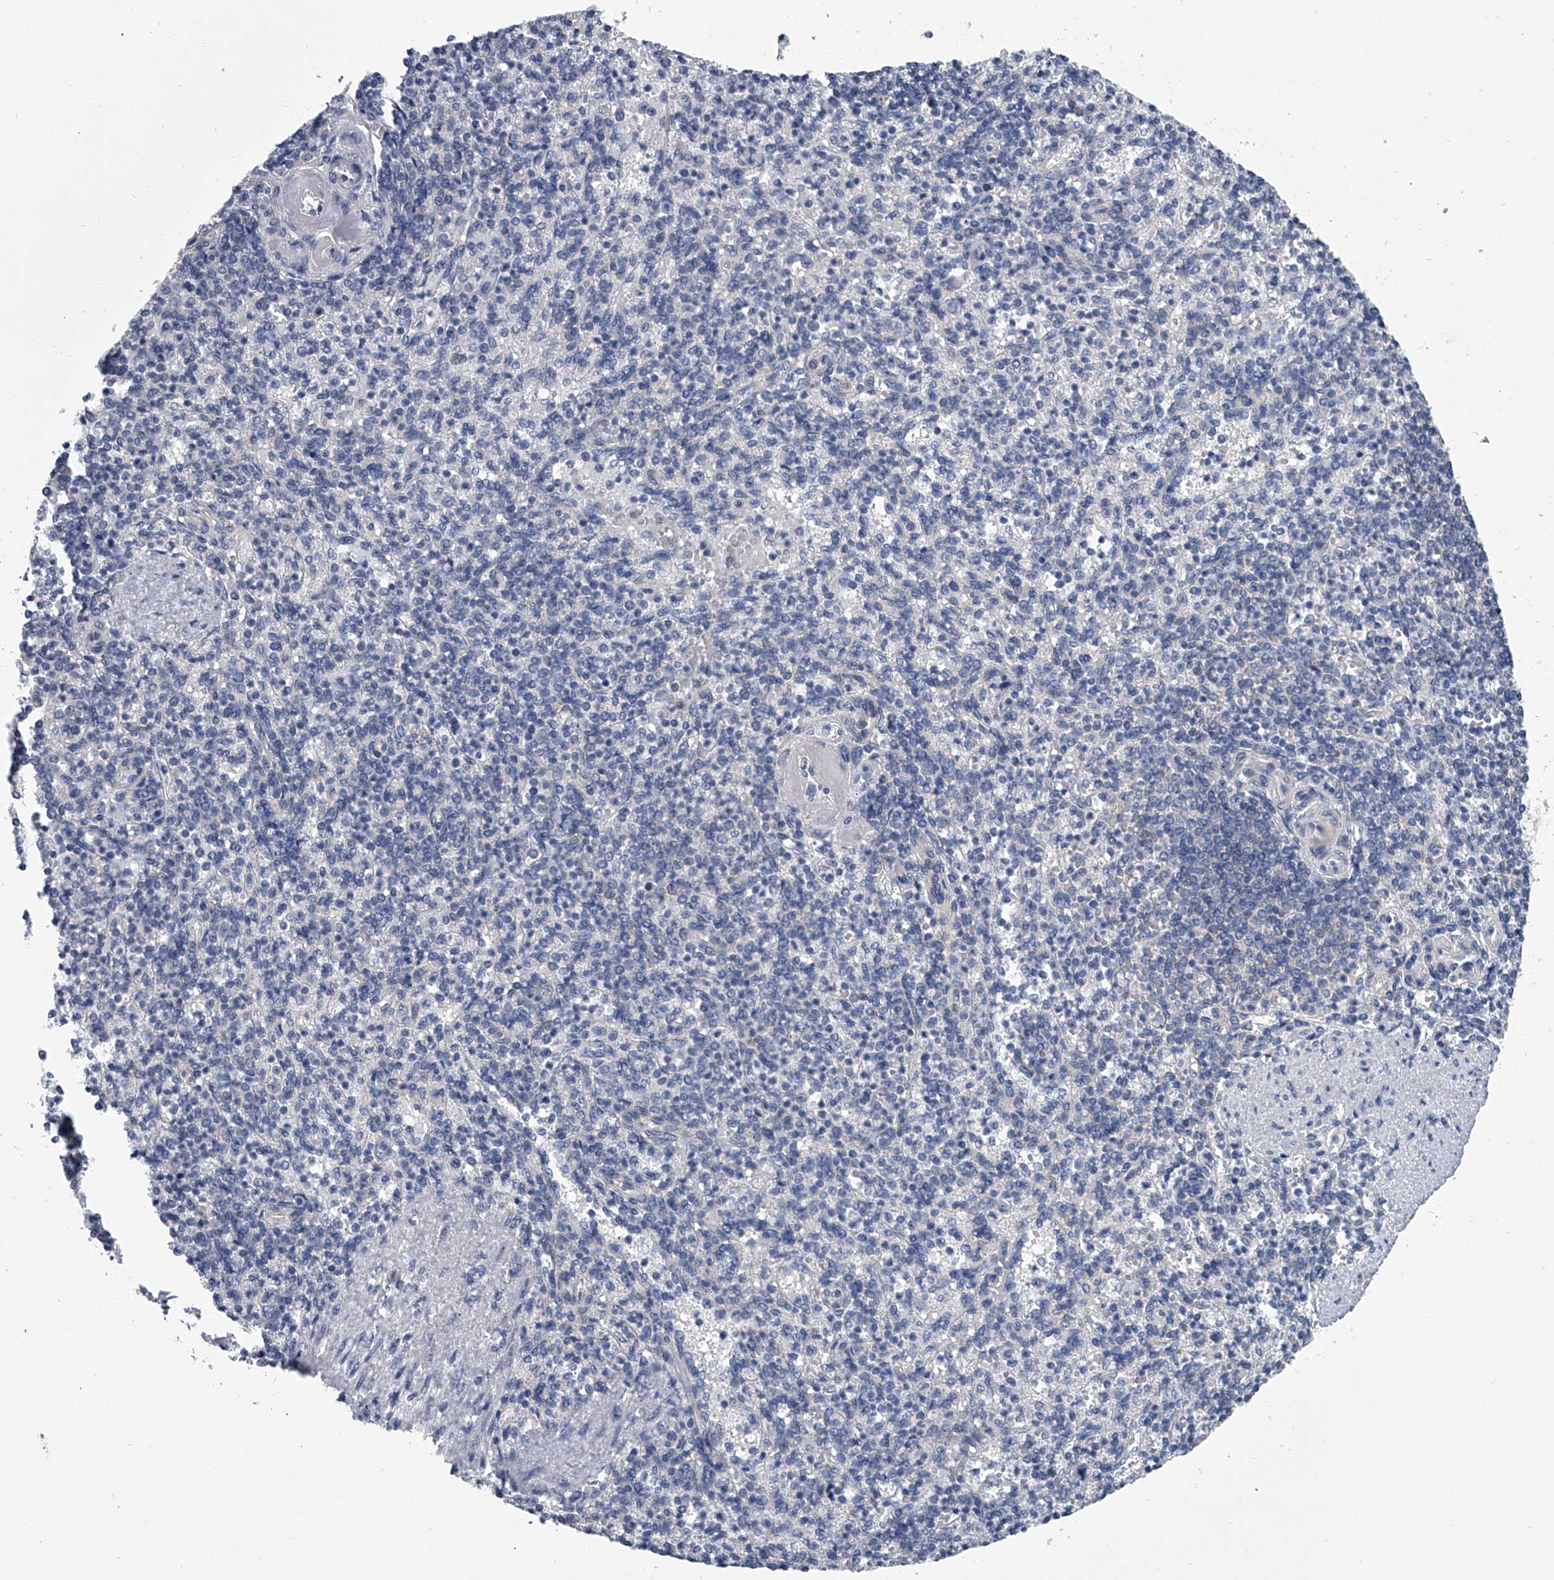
{"staining": {"intensity": "negative", "quantity": "none", "location": "none"}, "tissue": "spleen", "cell_type": "Cells in red pulp", "image_type": "normal", "snomed": [{"axis": "morphology", "description": "Normal tissue, NOS"}, {"axis": "topography", "description": "Spleen"}], "caption": "Immunohistochemical staining of normal spleen exhibits no significant staining in cells in red pulp.", "gene": "PPP2R5D", "patient": {"sex": "female", "age": 74}}